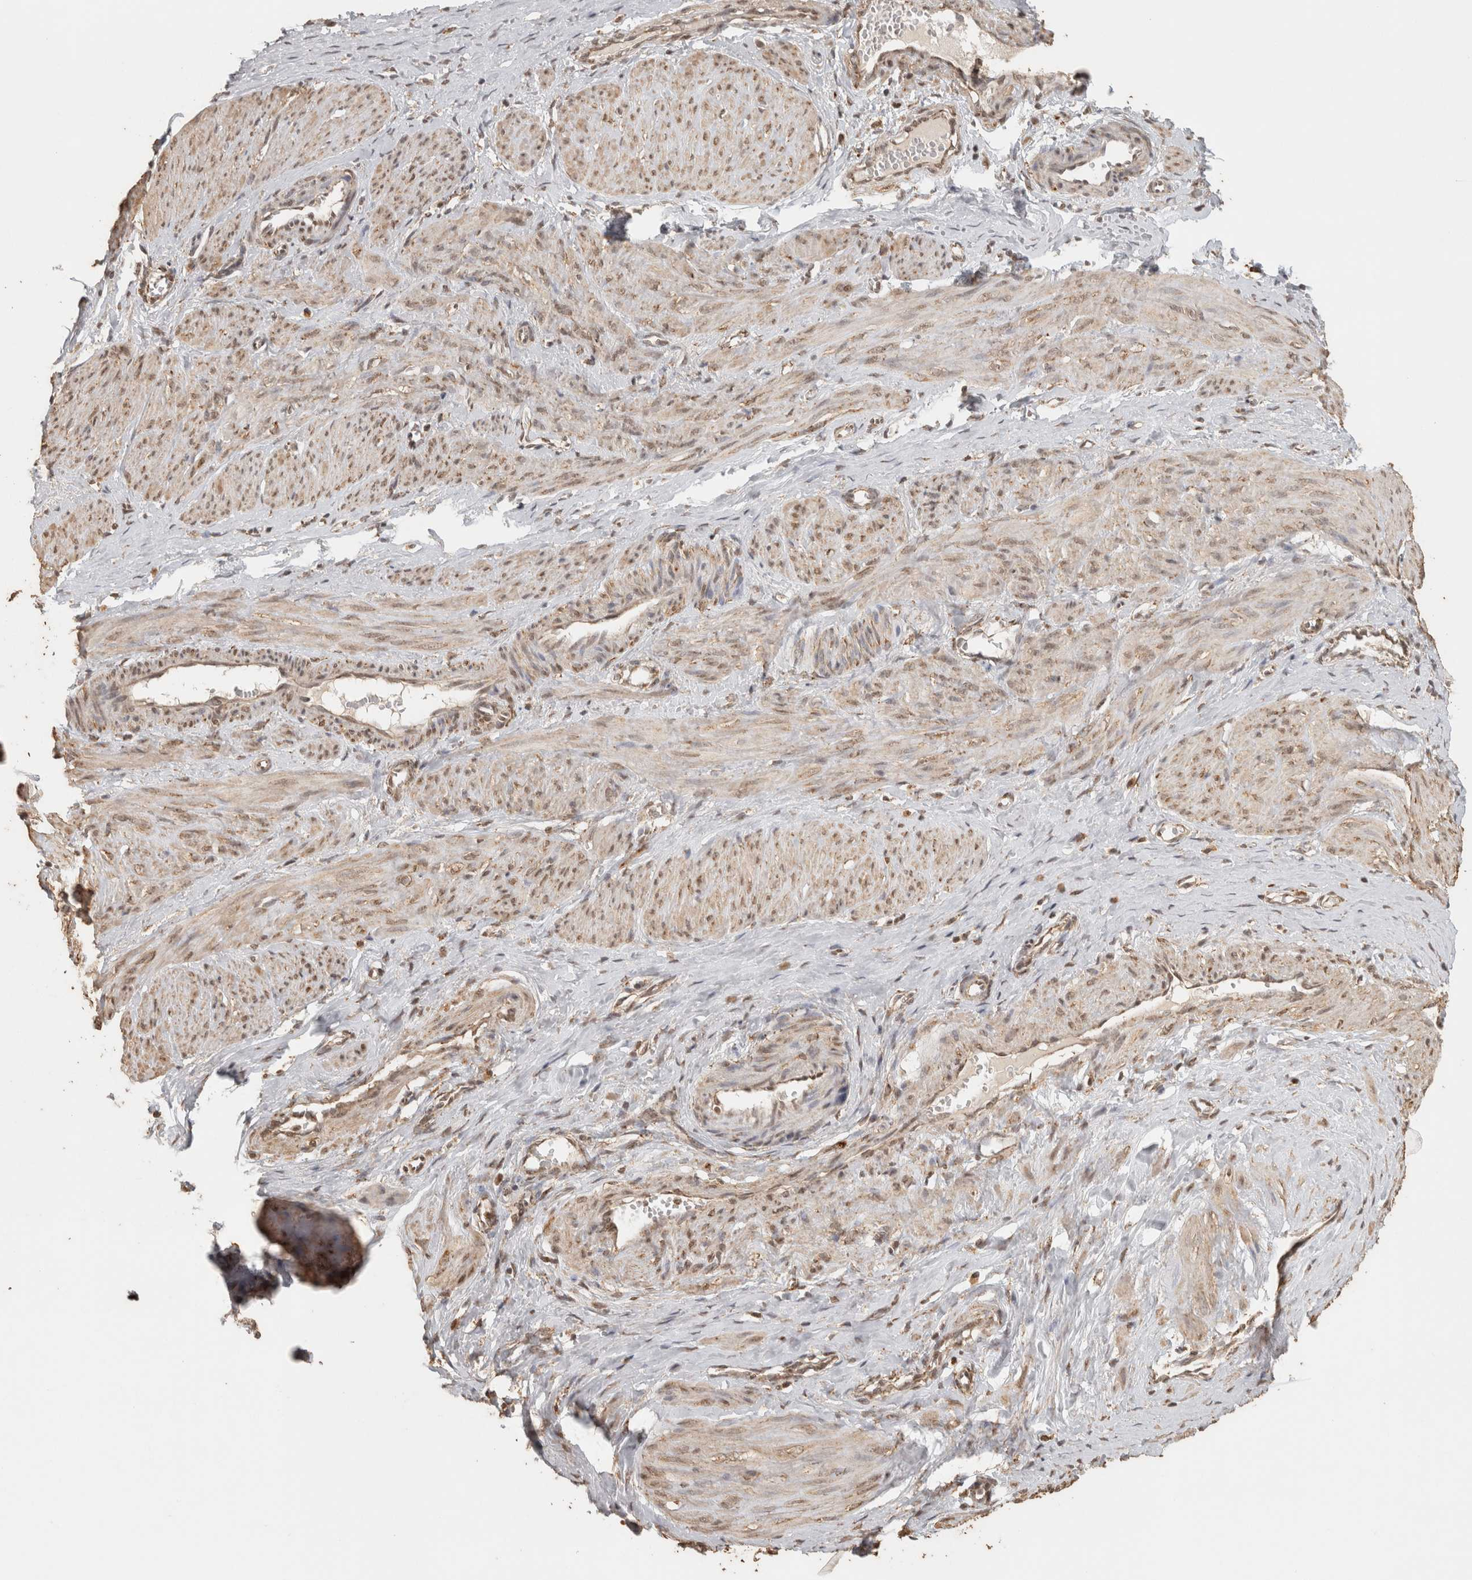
{"staining": {"intensity": "weak", "quantity": ">75%", "location": "cytoplasmic/membranous,nuclear"}, "tissue": "smooth muscle", "cell_type": "Smooth muscle cells", "image_type": "normal", "snomed": [{"axis": "morphology", "description": "Normal tissue, NOS"}, {"axis": "topography", "description": "Endometrium"}], "caption": "This photomicrograph shows immunohistochemistry (IHC) staining of unremarkable human smooth muscle, with low weak cytoplasmic/membranous,nuclear expression in about >75% of smooth muscle cells.", "gene": "BNIP3L", "patient": {"sex": "female", "age": 33}}